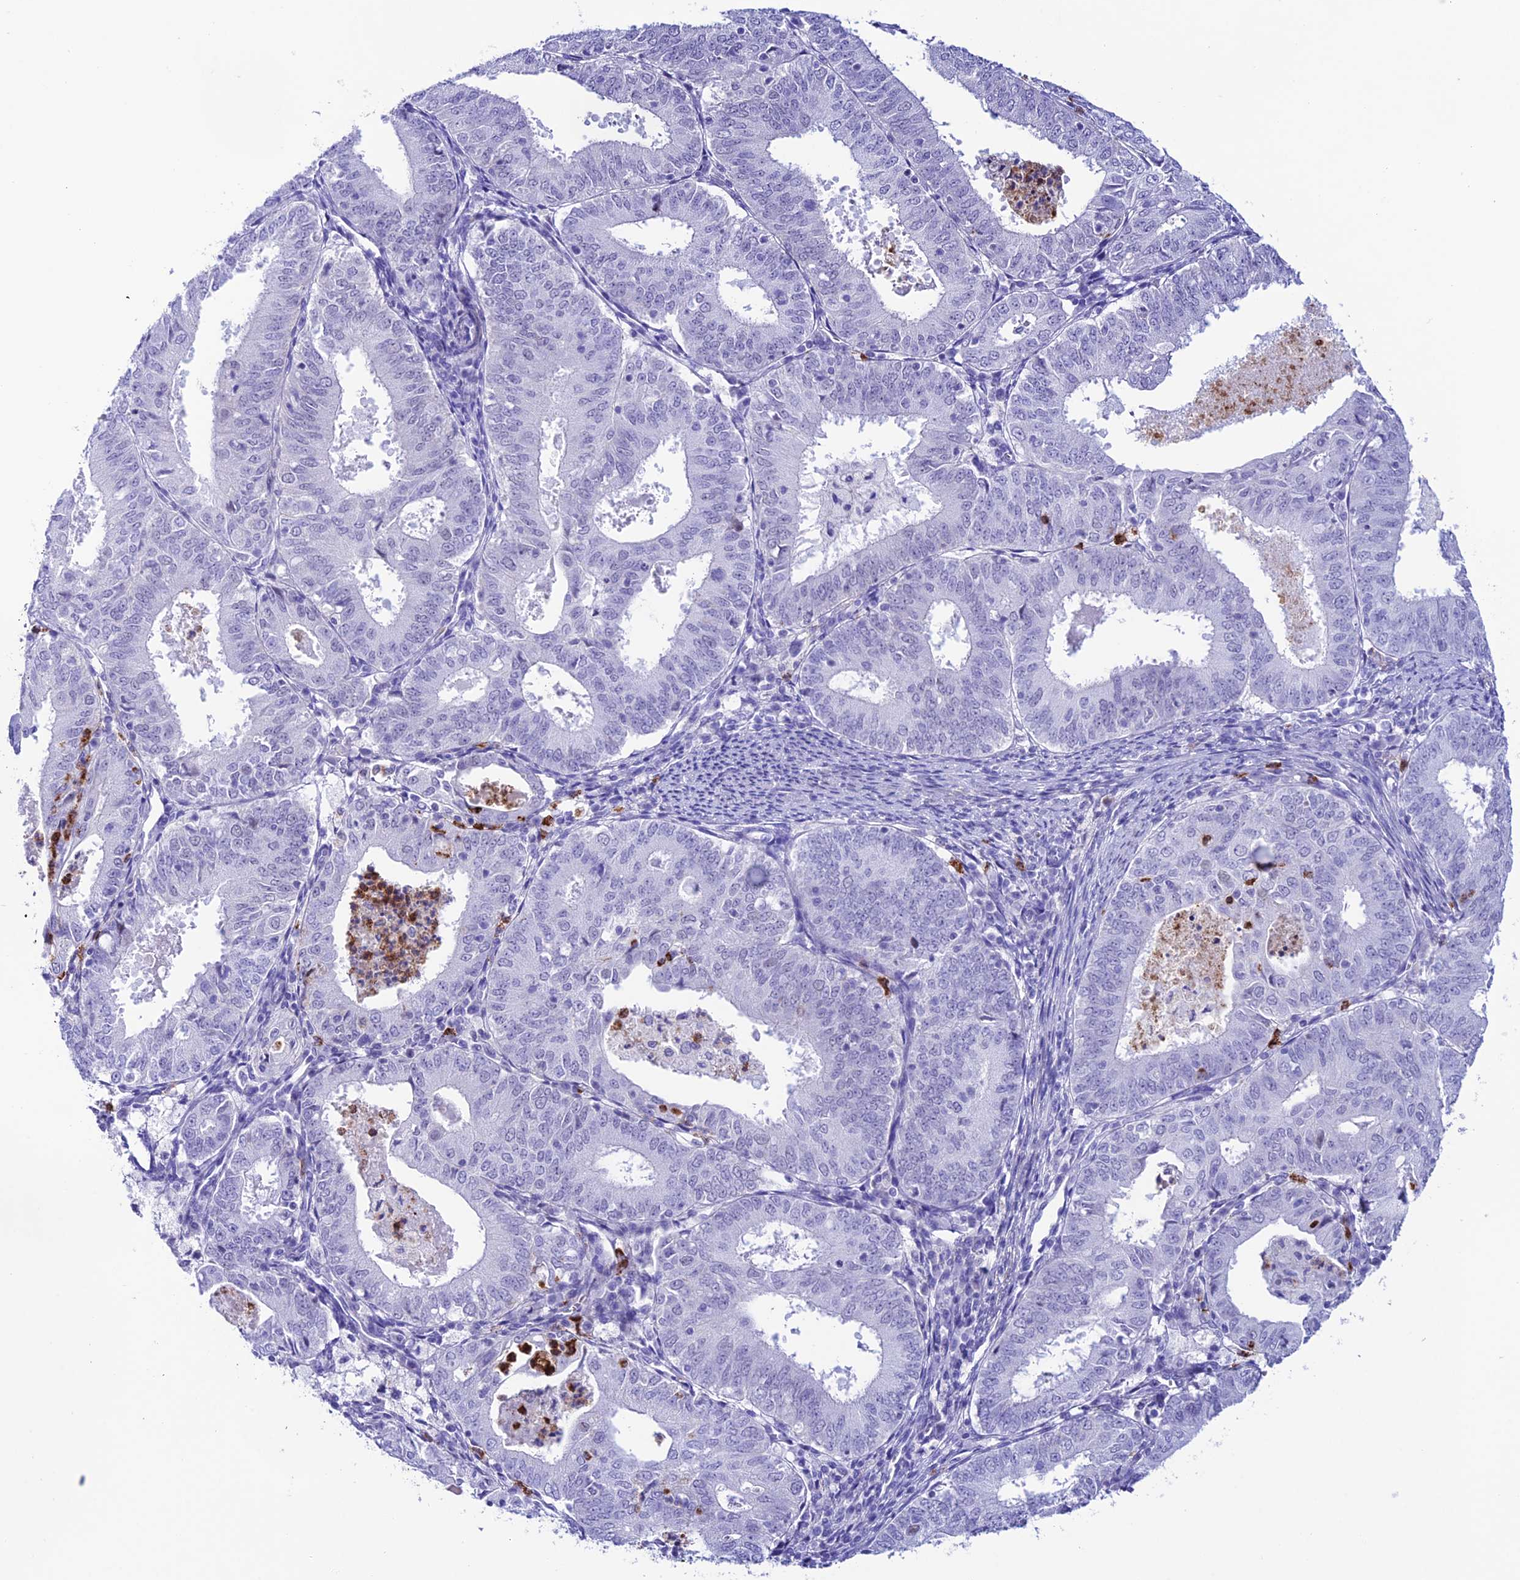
{"staining": {"intensity": "negative", "quantity": "none", "location": "none"}, "tissue": "endometrial cancer", "cell_type": "Tumor cells", "image_type": "cancer", "snomed": [{"axis": "morphology", "description": "Adenocarcinoma, NOS"}, {"axis": "topography", "description": "Endometrium"}], "caption": "This photomicrograph is of endometrial cancer stained with immunohistochemistry to label a protein in brown with the nuclei are counter-stained blue. There is no staining in tumor cells.", "gene": "COL6A6", "patient": {"sex": "female", "age": 57}}